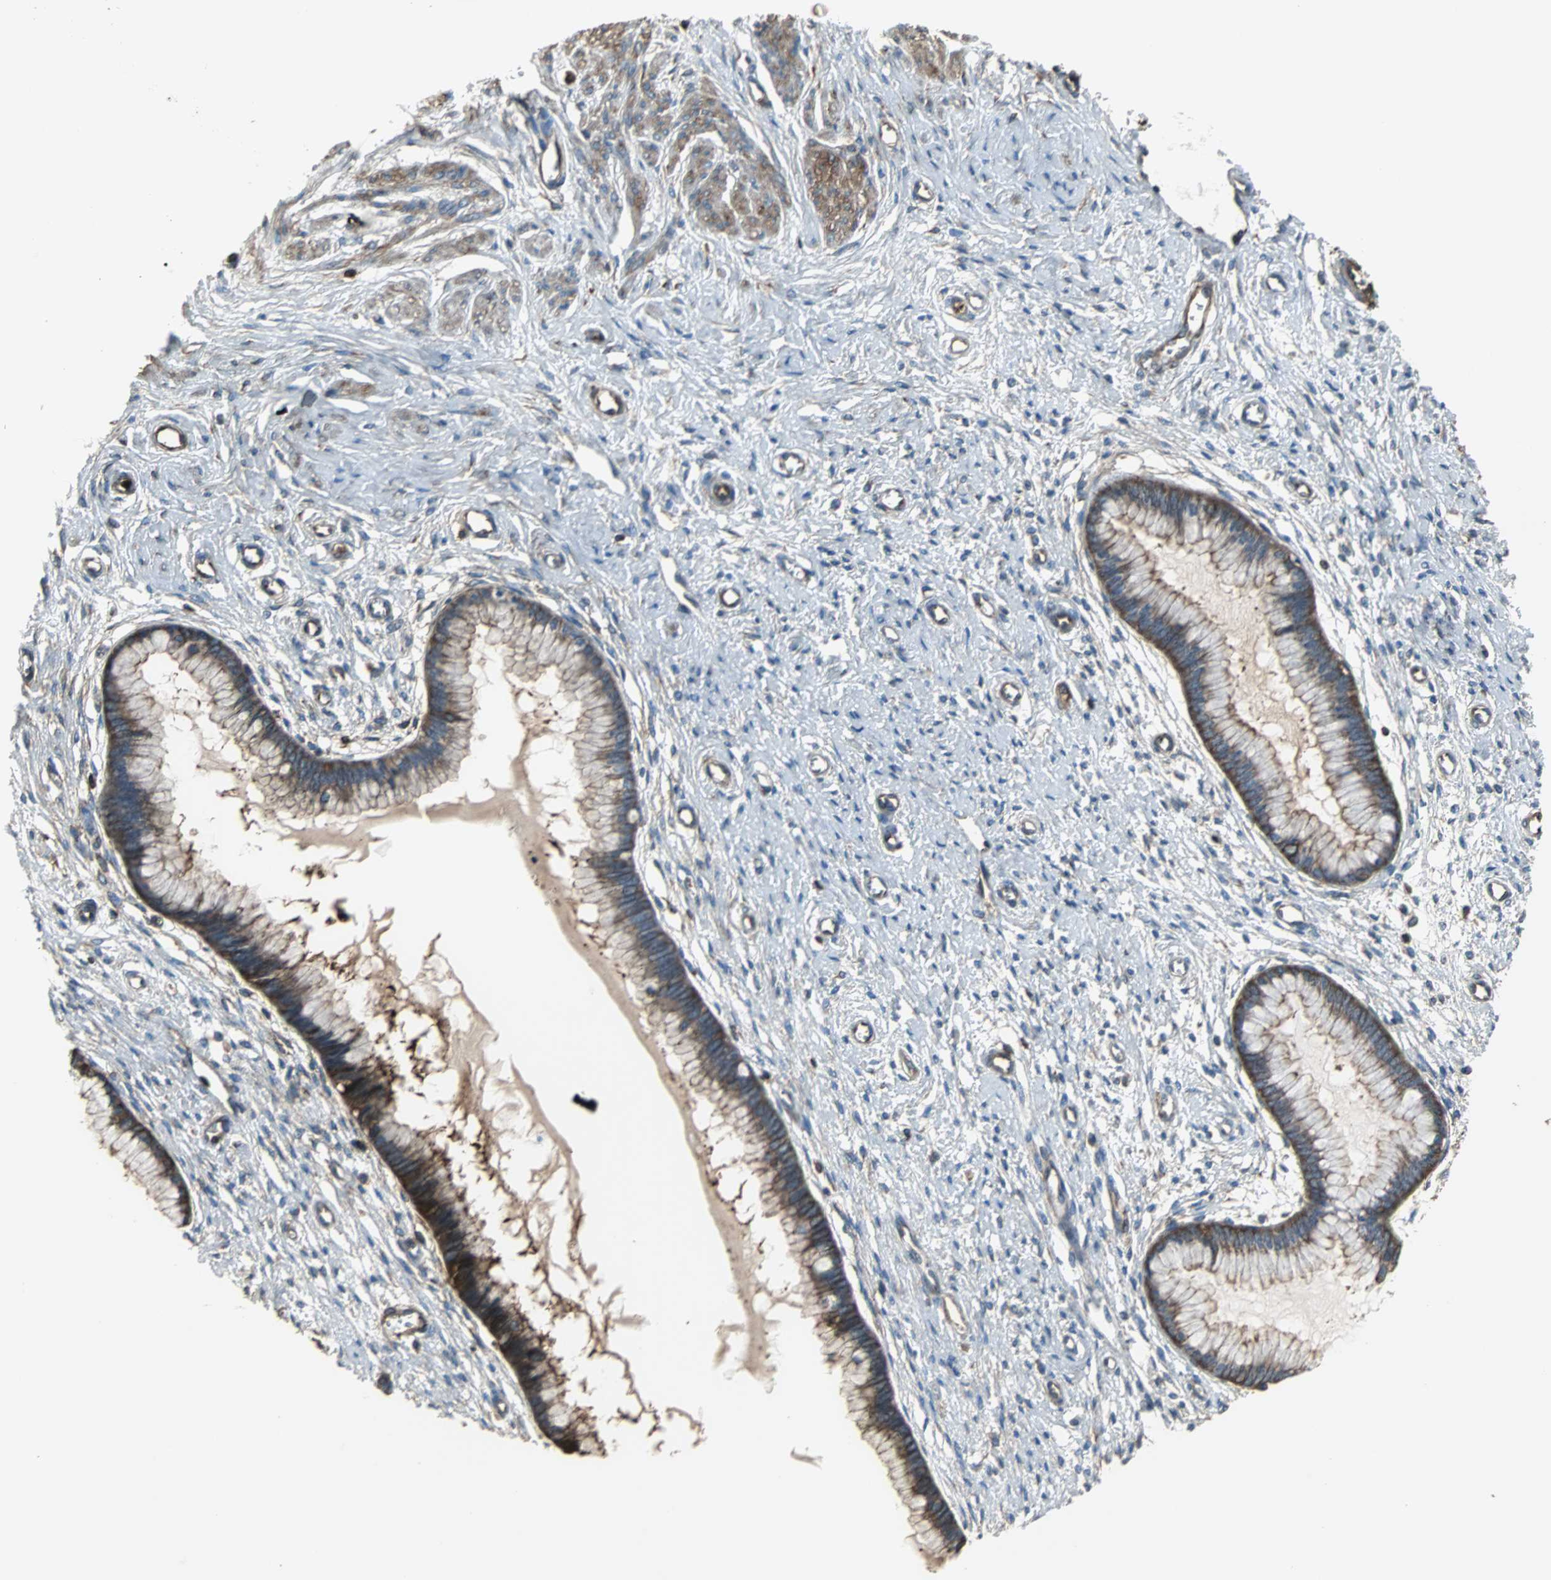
{"staining": {"intensity": "strong", "quantity": ">75%", "location": "cytoplasmic/membranous"}, "tissue": "cervix", "cell_type": "Glandular cells", "image_type": "normal", "snomed": [{"axis": "morphology", "description": "Normal tissue, NOS"}, {"axis": "topography", "description": "Cervix"}], "caption": "The image demonstrates a brown stain indicating the presence of a protein in the cytoplasmic/membranous of glandular cells in cervix. (brown staining indicates protein expression, while blue staining denotes nuclei).", "gene": "ACTN1", "patient": {"sex": "female", "age": 55}}